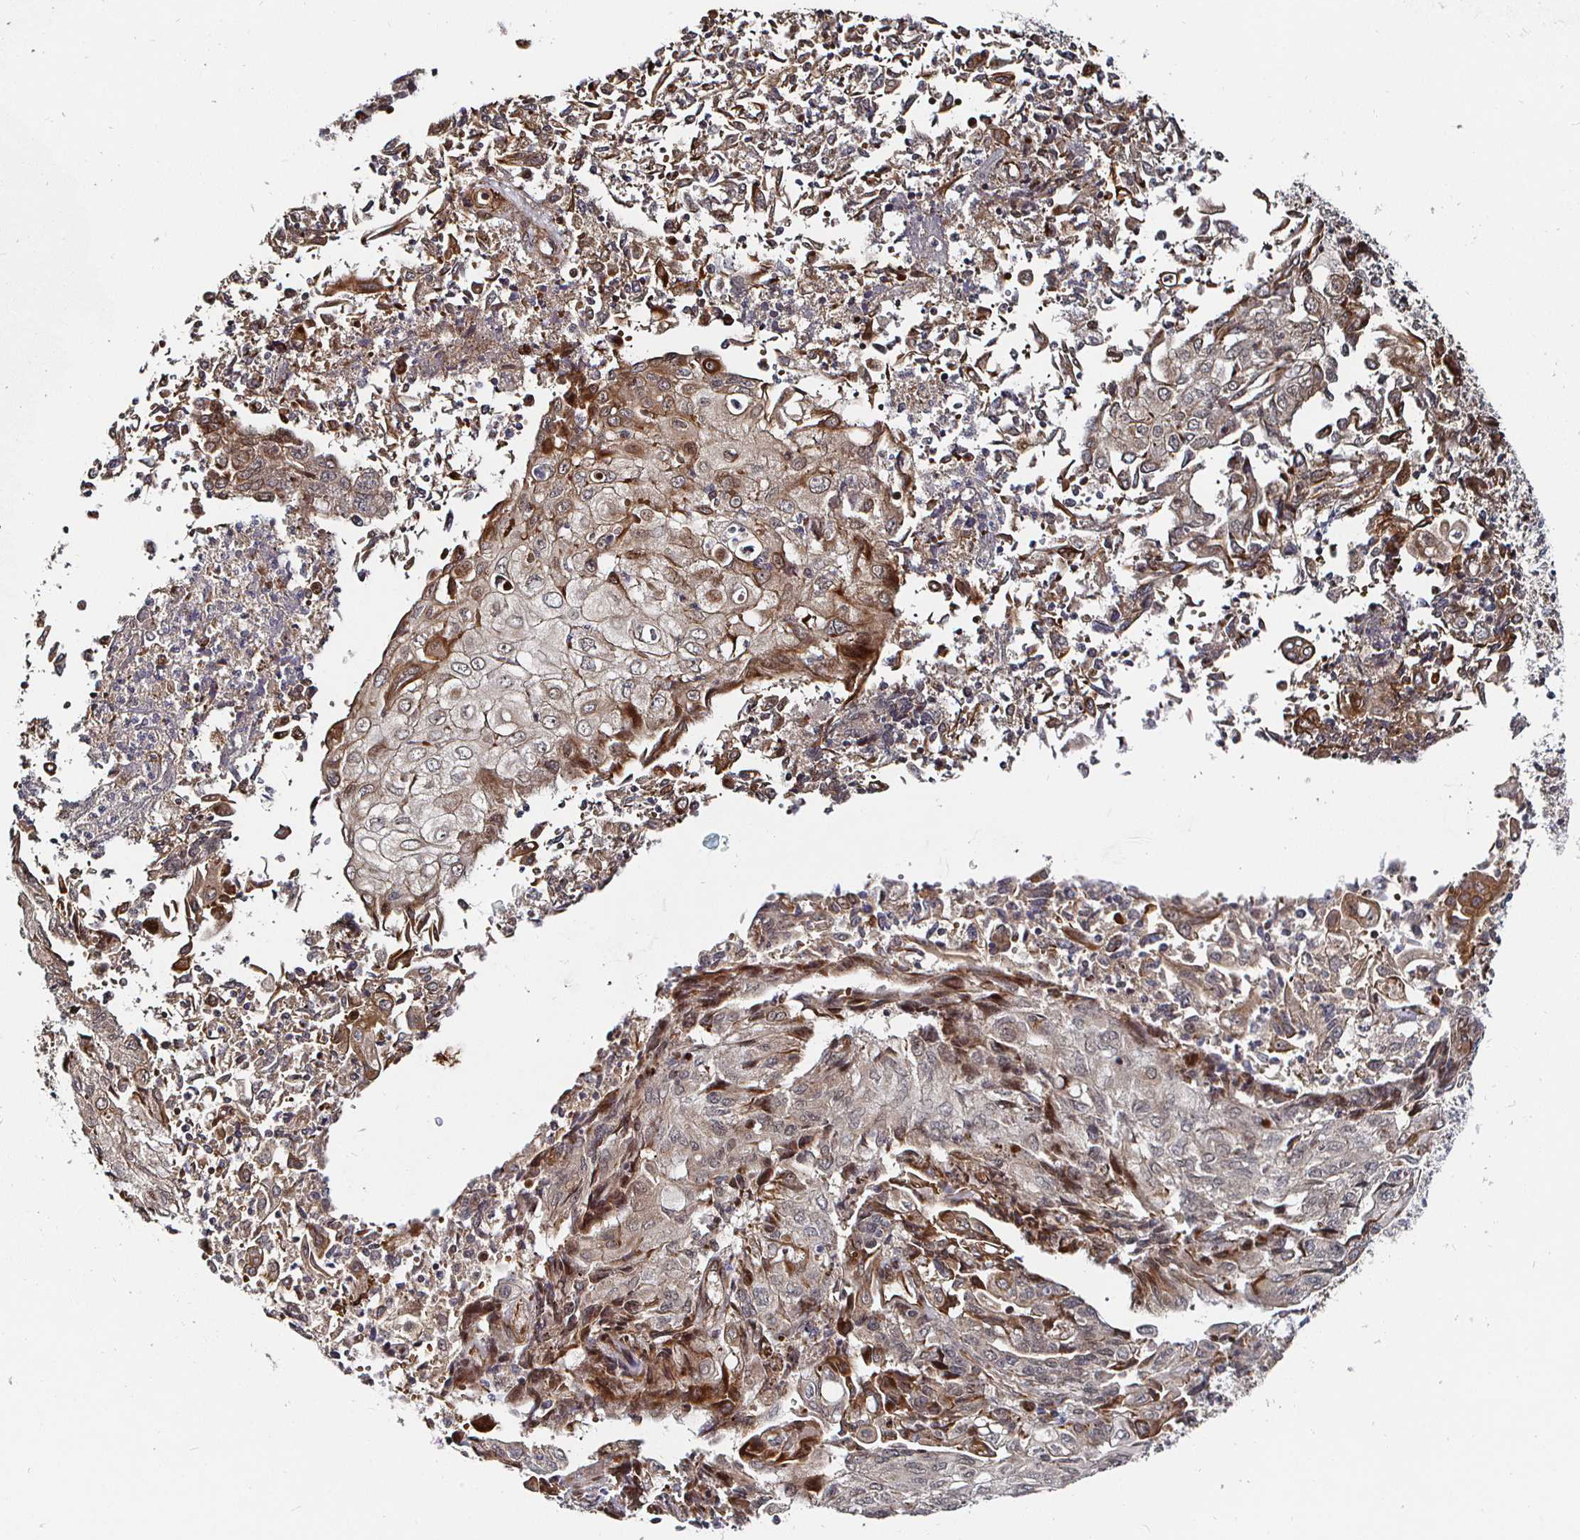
{"staining": {"intensity": "moderate", "quantity": "<25%", "location": "cytoplasmic/membranous"}, "tissue": "endometrial cancer", "cell_type": "Tumor cells", "image_type": "cancer", "snomed": [{"axis": "morphology", "description": "Adenocarcinoma, NOS"}, {"axis": "topography", "description": "Endometrium"}], "caption": "A low amount of moderate cytoplasmic/membranous staining is identified in about <25% of tumor cells in endometrial adenocarcinoma tissue.", "gene": "TBKBP1", "patient": {"sex": "female", "age": 54}}